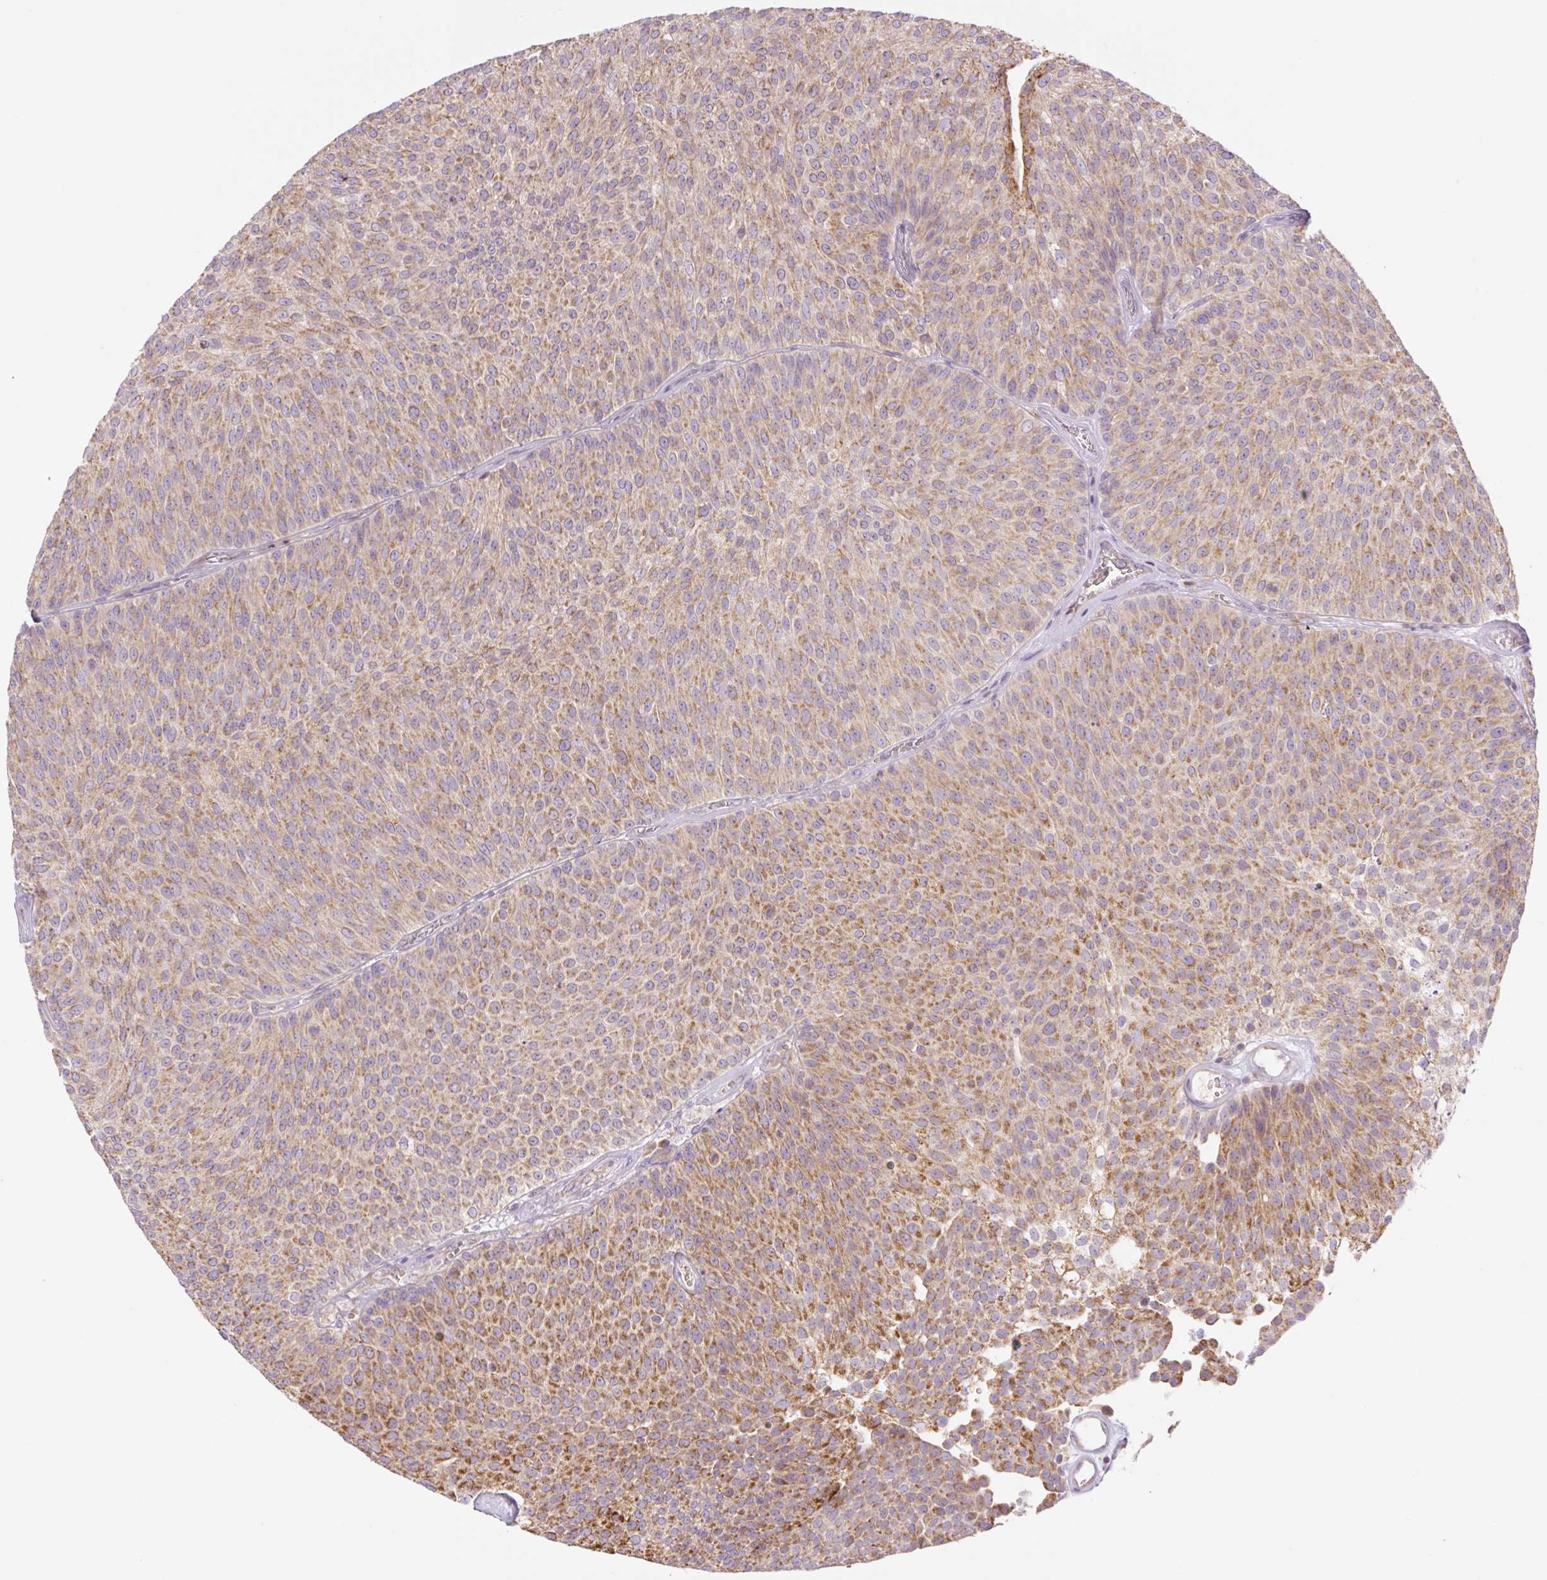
{"staining": {"intensity": "strong", "quantity": ">75%", "location": "cytoplasmic/membranous"}, "tissue": "urothelial cancer", "cell_type": "Tumor cells", "image_type": "cancer", "snomed": [{"axis": "morphology", "description": "Urothelial carcinoma, Low grade"}, {"axis": "topography", "description": "Urinary bladder"}], "caption": "This micrograph exhibits urothelial cancer stained with immunohistochemistry (IHC) to label a protein in brown. The cytoplasmic/membranous of tumor cells show strong positivity for the protein. Nuclei are counter-stained blue.", "gene": "GOSR2", "patient": {"sex": "female", "age": 79}}